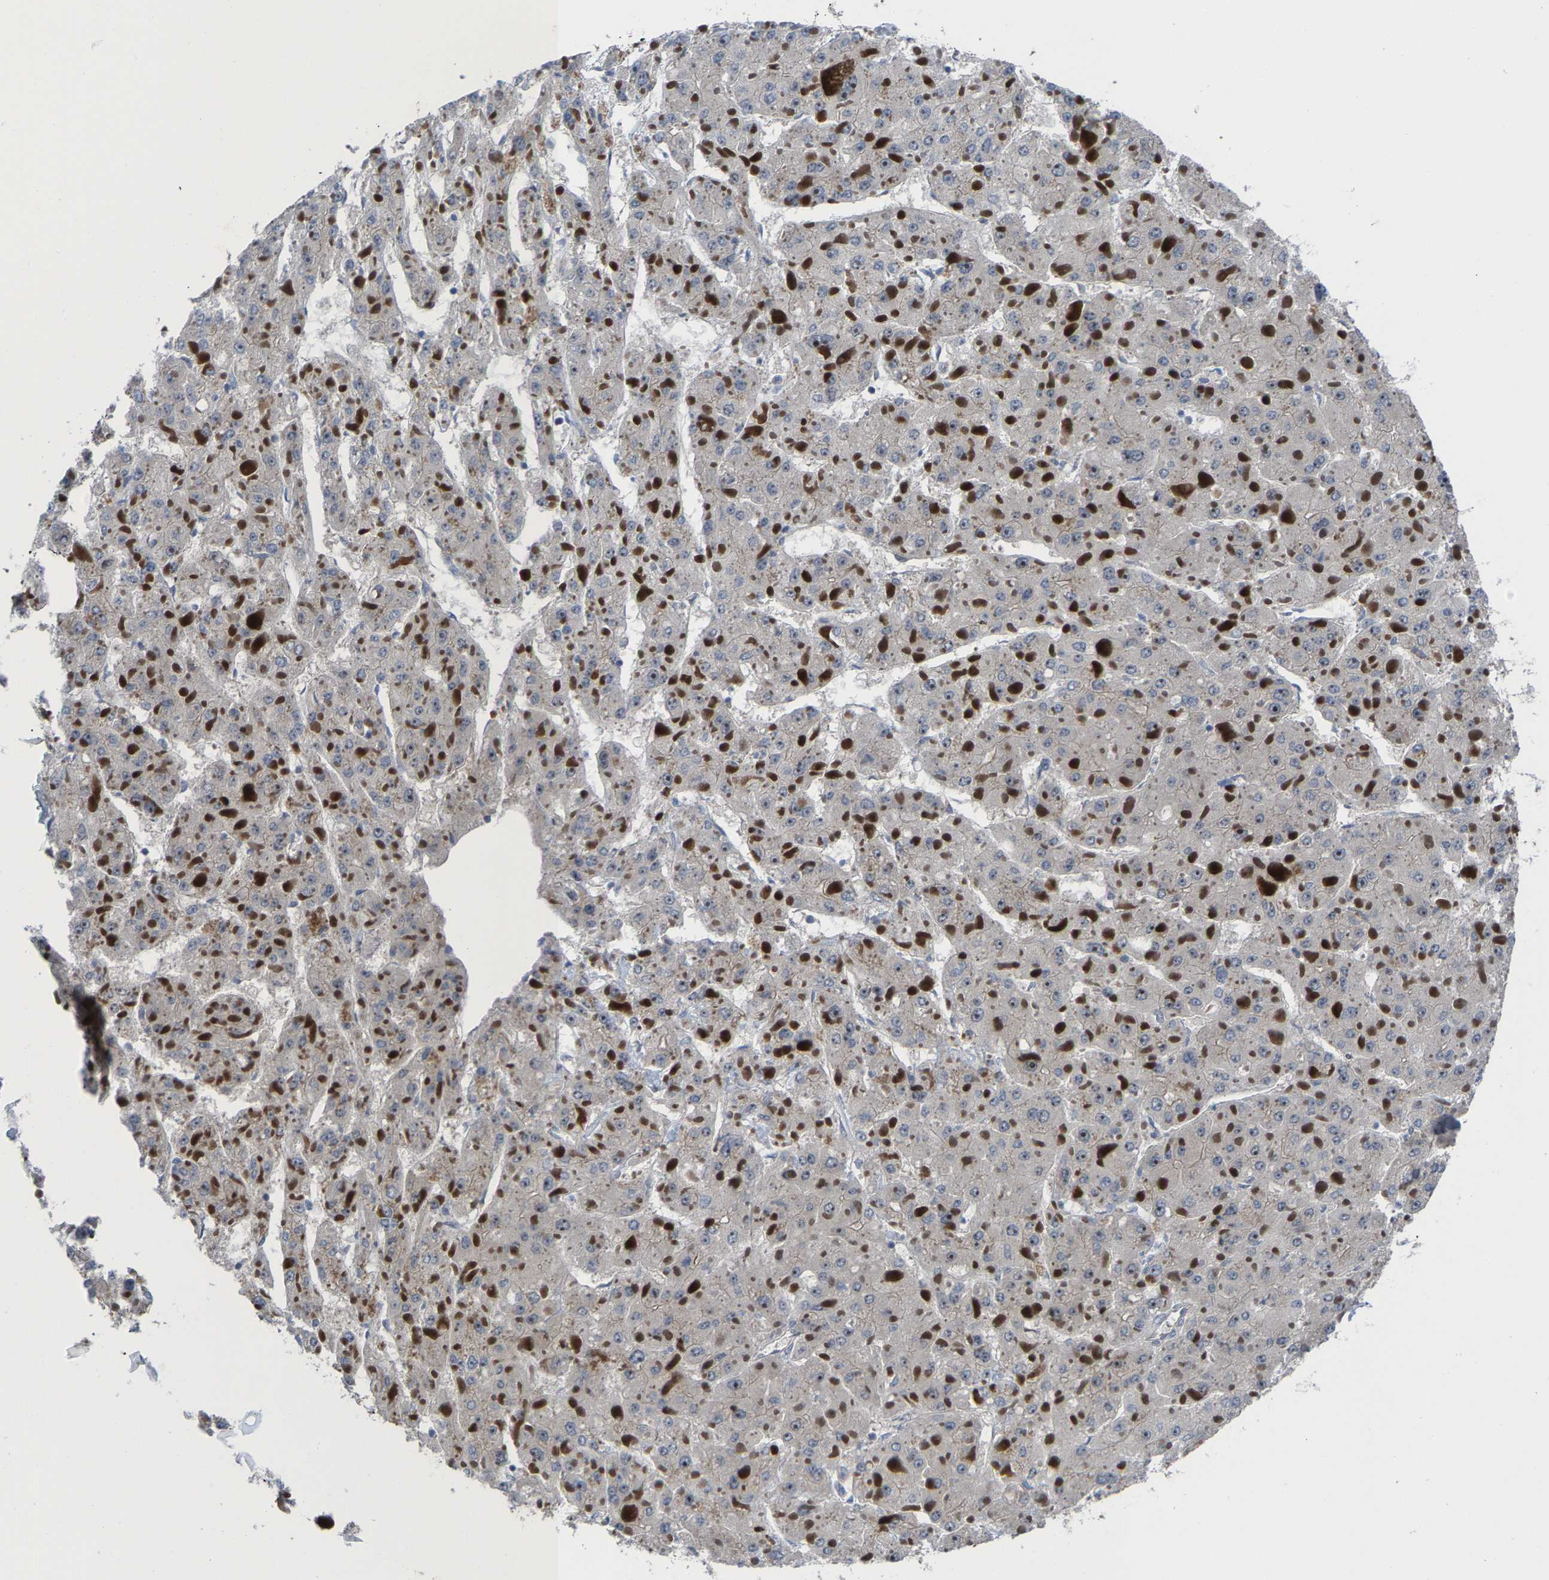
{"staining": {"intensity": "negative", "quantity": "none", "location": "none"}, "tissue": "liver cancer", "cell_type": "Tumor cells", "image_type": "cancer", "snomed": [{"axis": "morphology", "description": "Carcinoma, Hepatocellular, NOS"}, {"axis": "topography", "description": "Liver"}], "caption": "IHC image of neoplastic tissue: human hepatocellular carcinoma (liver) stained with DAB shows no significant protein positivity in tumor cells.", "gene": "HAUS6", "patient": {"sex": "female", "age": 73}}